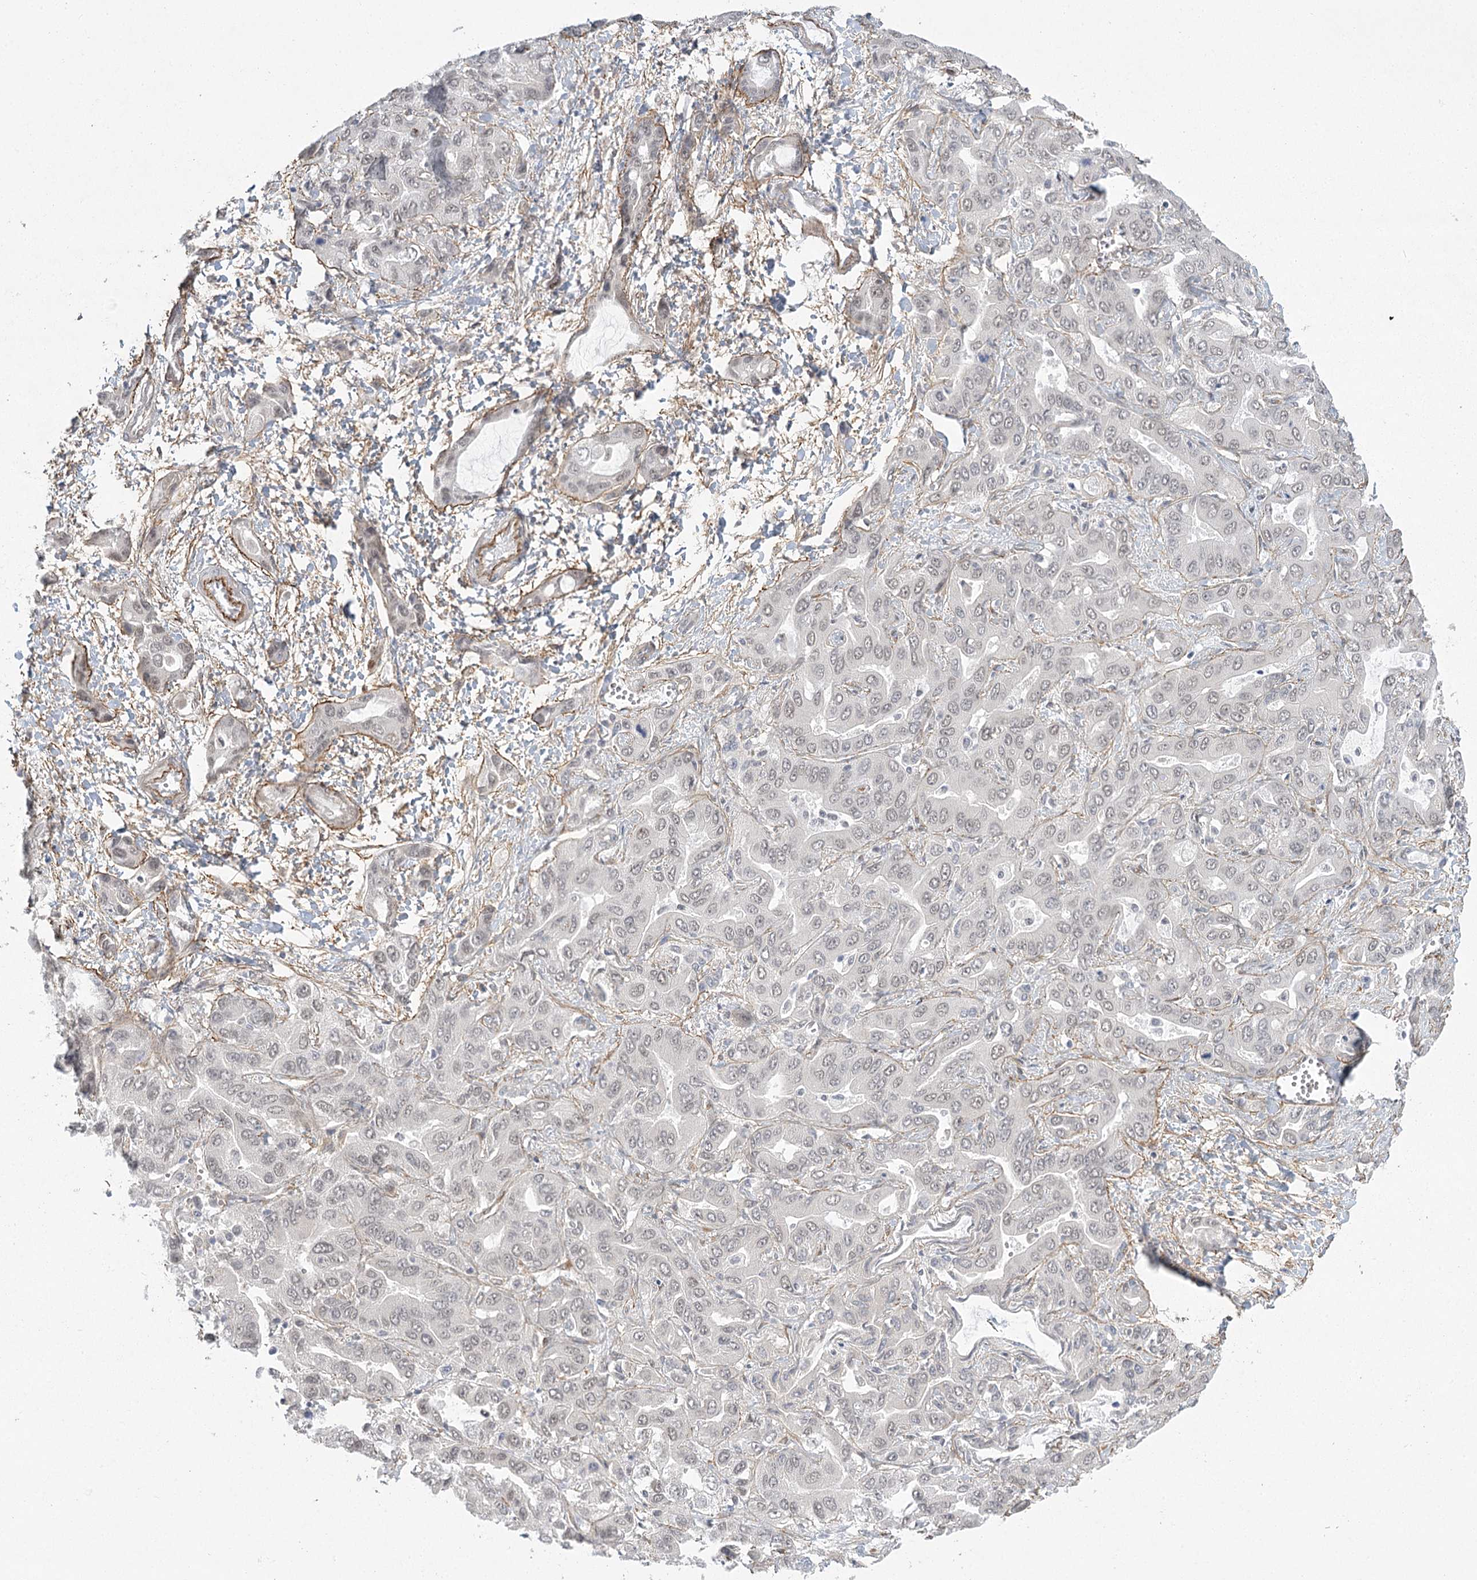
{"staining": {"intensity": "negative", "quantity": "none", "location": "none"}, "tissue": "liver cancer", "cell_type": "Tumor cells", "image_type": "cancer", "snomed": [{"axis": "morphology", "description": "Cholangiocarcinoma"}, {"axis": "topography", "description": "Liver"}], "caption": "IHC photomicrograph of neoplastic tissue: human liver cholangiocarcinoma stained with DAB (3,3'-diaminobenzidine) demonstrates no significant protein staining in tumor cells.", "gene": "MED28", "patient": {"sex": "female", "age": 52}}